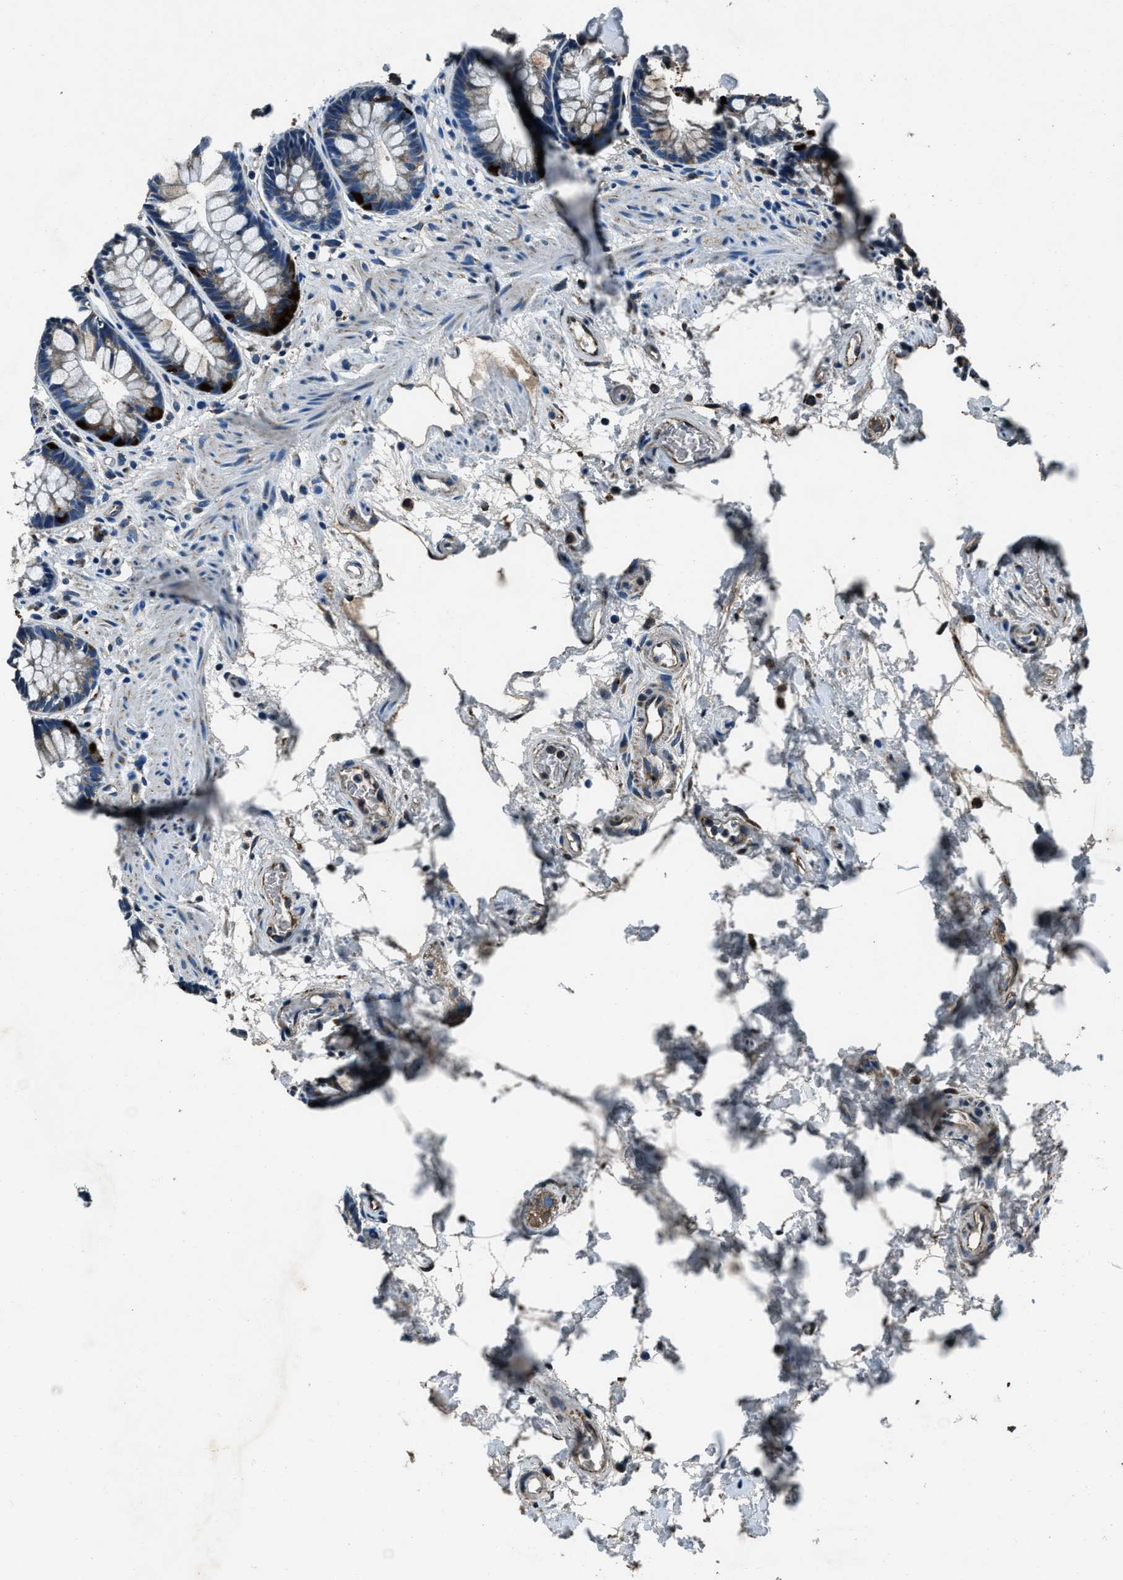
{"staining": {"intensity": "moderate", "quantity": "25%-75%", "location": "cytoplasmic/membranous"}, "tissue": "rectum", "cell_type": "Glandular cells", "image_type": "normal", "snomed": [{"axis": "morphology", "description": "Normal tissue, NOS"}, {"axis": "topography", "description": "Rectum"}], "caption": "Moderate cytoplasmic/membranous positivity for a protein is seen in approximately 25%-75% of glandular cells of normal rectum using IHC.", "gene": "OGDH", "patient": {"sex": "male", "age": 64}}